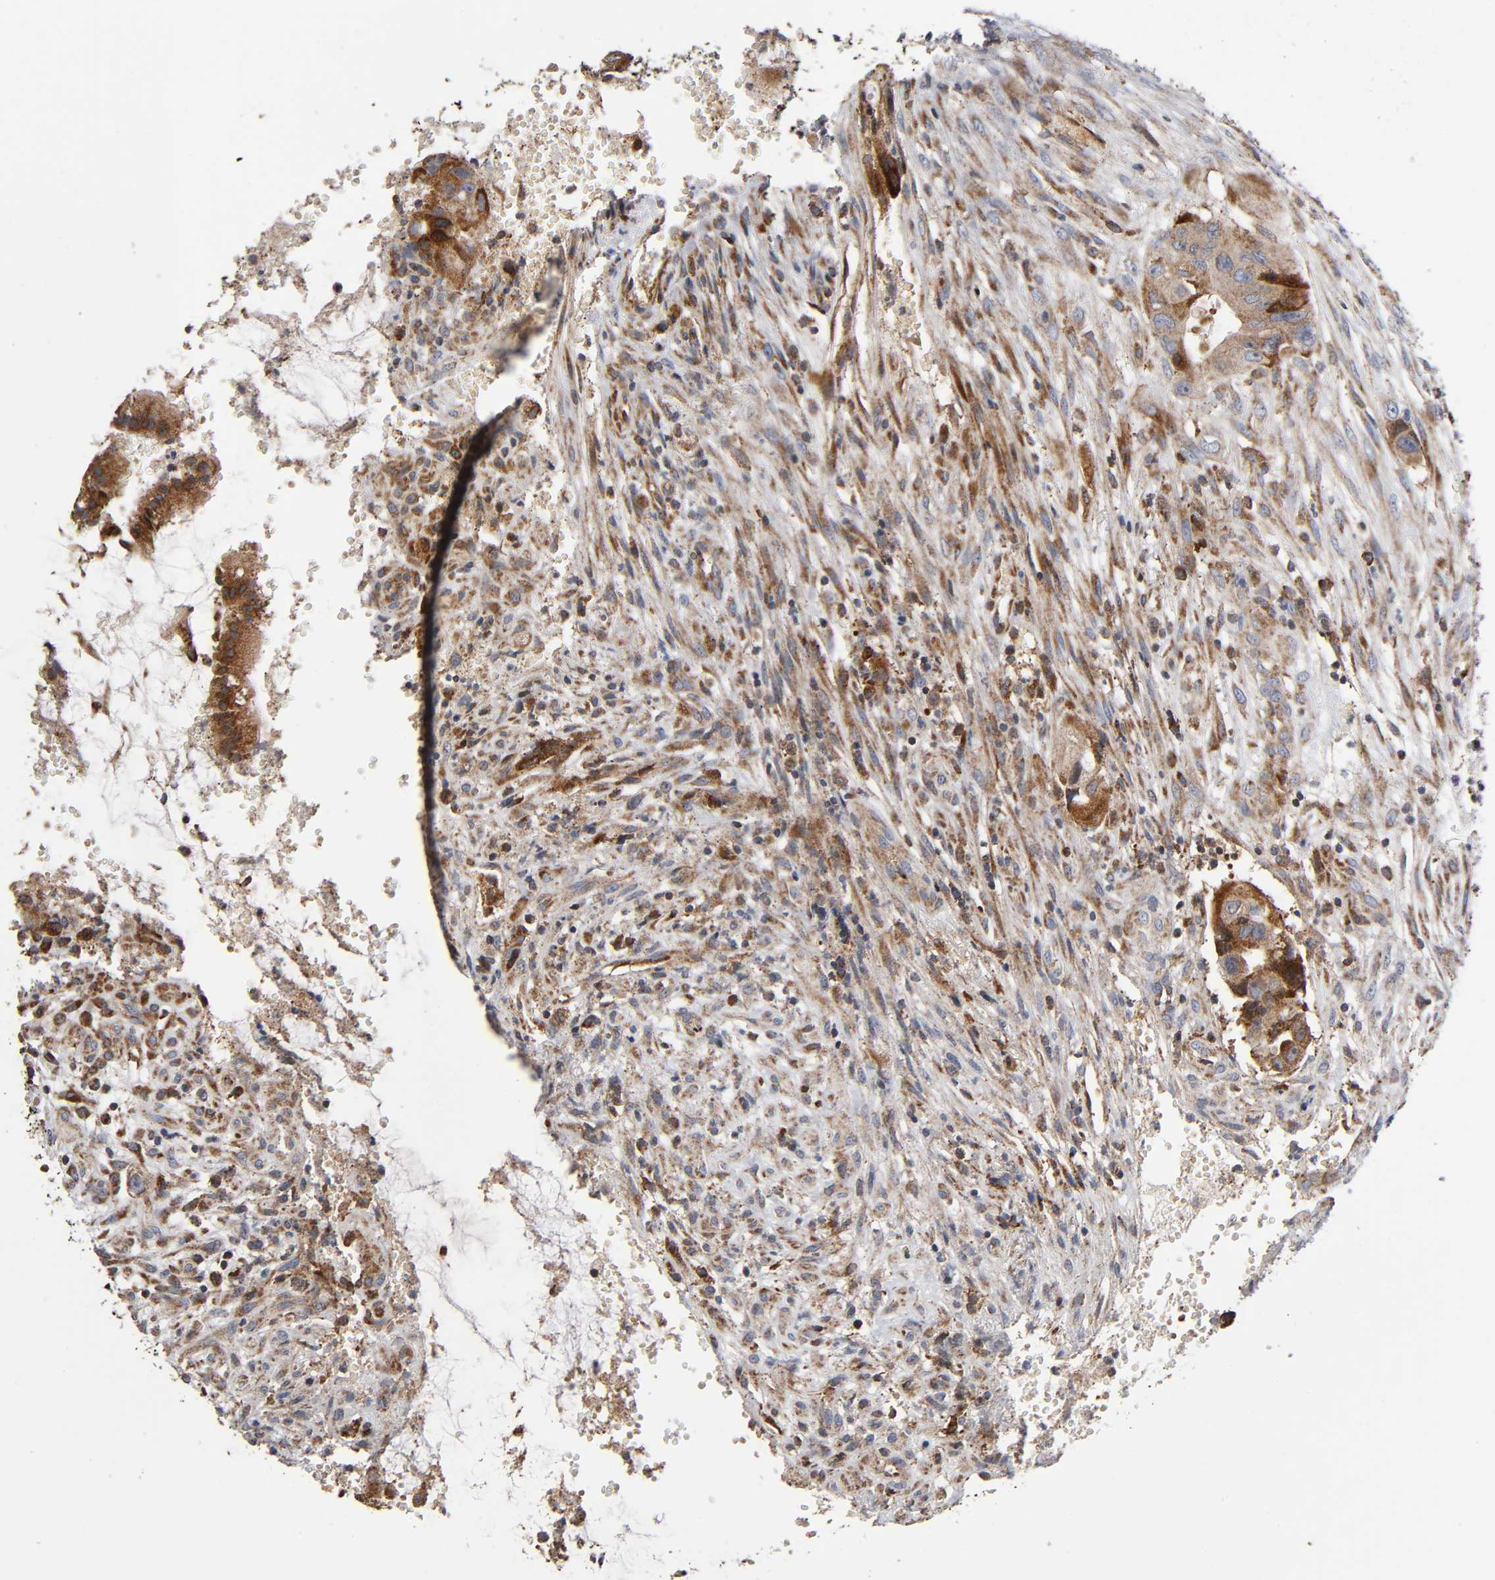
{"staining": {"intensity": "moderate", "quantity": "25%-75%", "location": "cytoplasmic/membranous"}, "tissue": "colorectal cancer", "cell_type": "Tumor cells", "image_type": "cancer", "snomed": [{"axis": "morphology", "description": "Adenocarcinoma, NOS"}, {"axis": "topography", "description": "Colon"}], "caption": "Immunohistochemistry (IHC) image of neoplastic tissue: colorectal adenocarcinoma stained using immunohistochemistry displays medium levels of moderate protein expression localized specifically in the cytoplasmic/membranous of tumor cells, appearing as a cytoplasmic/membranous brown color.", "gene": "MAP3K1", "patient": {"sex": "female", "age": 57}}